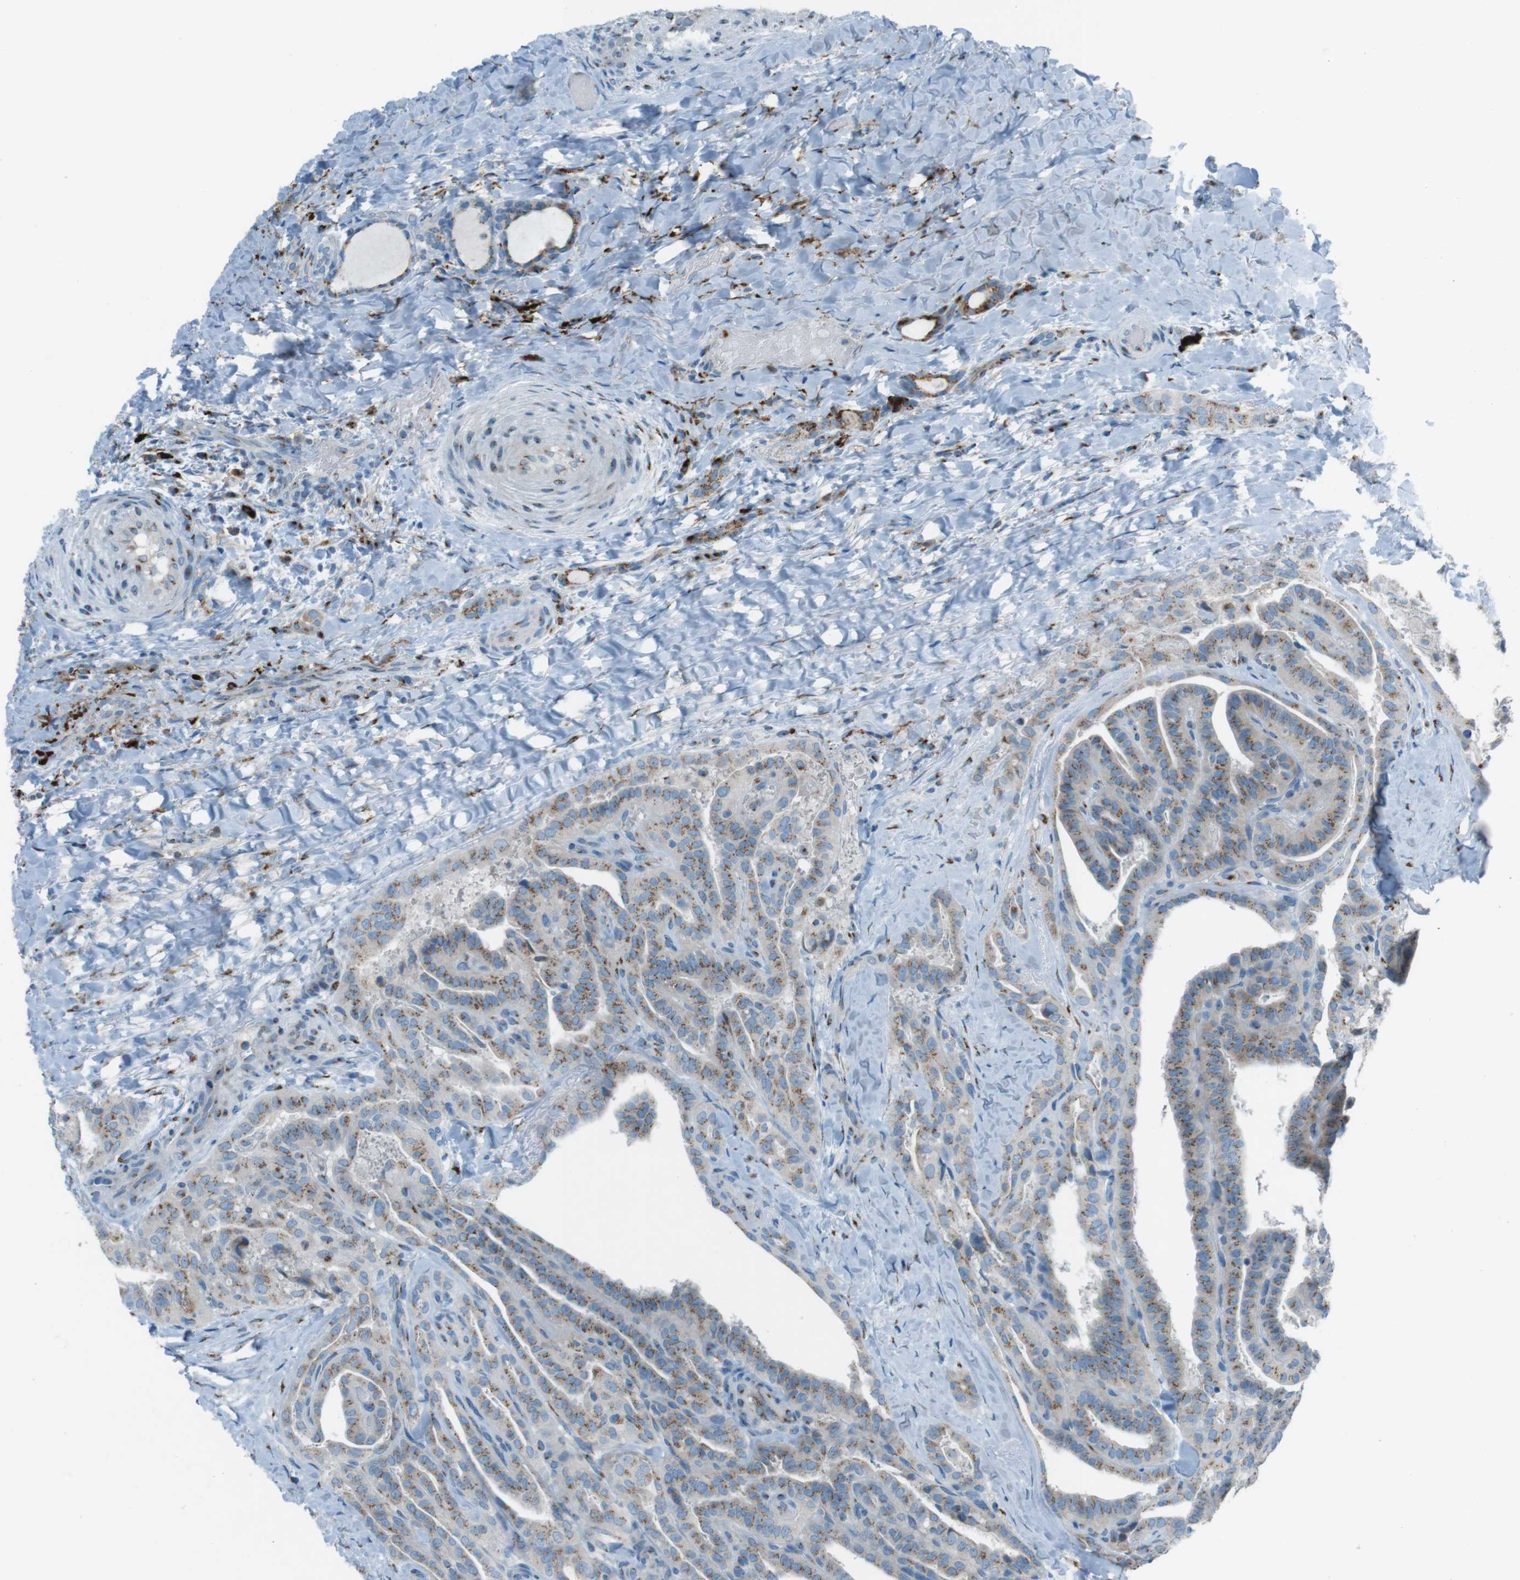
{"staining": {"intensity": "moderate", "quantity": ">75%", "location": "cytoplasmic/membranous"}, "tissue": "thyroid cancer", "cell_type": "Tumor cells", "image_type": "cancer", "snomed": [{"axis": "morphology", "description": "Papillary adenocarcinoma, NOS"}, {"axis": "topography", "description": "Thyroid gland"}], "caption": "Tumor cells display medium levels of moderate cytoplasmic/membranous positivity in approximately >75% of cells in human papillary adenocarcinoma (thyroid). The protein of interest is stained brown, and the nuclei are stained in blue (DAB (3,3'-diaminobenzidine) IHC with brightfield microscopy, high magnification).", "gene": "TXNDC15", "patient": {"sex": "male", "age": 77}}